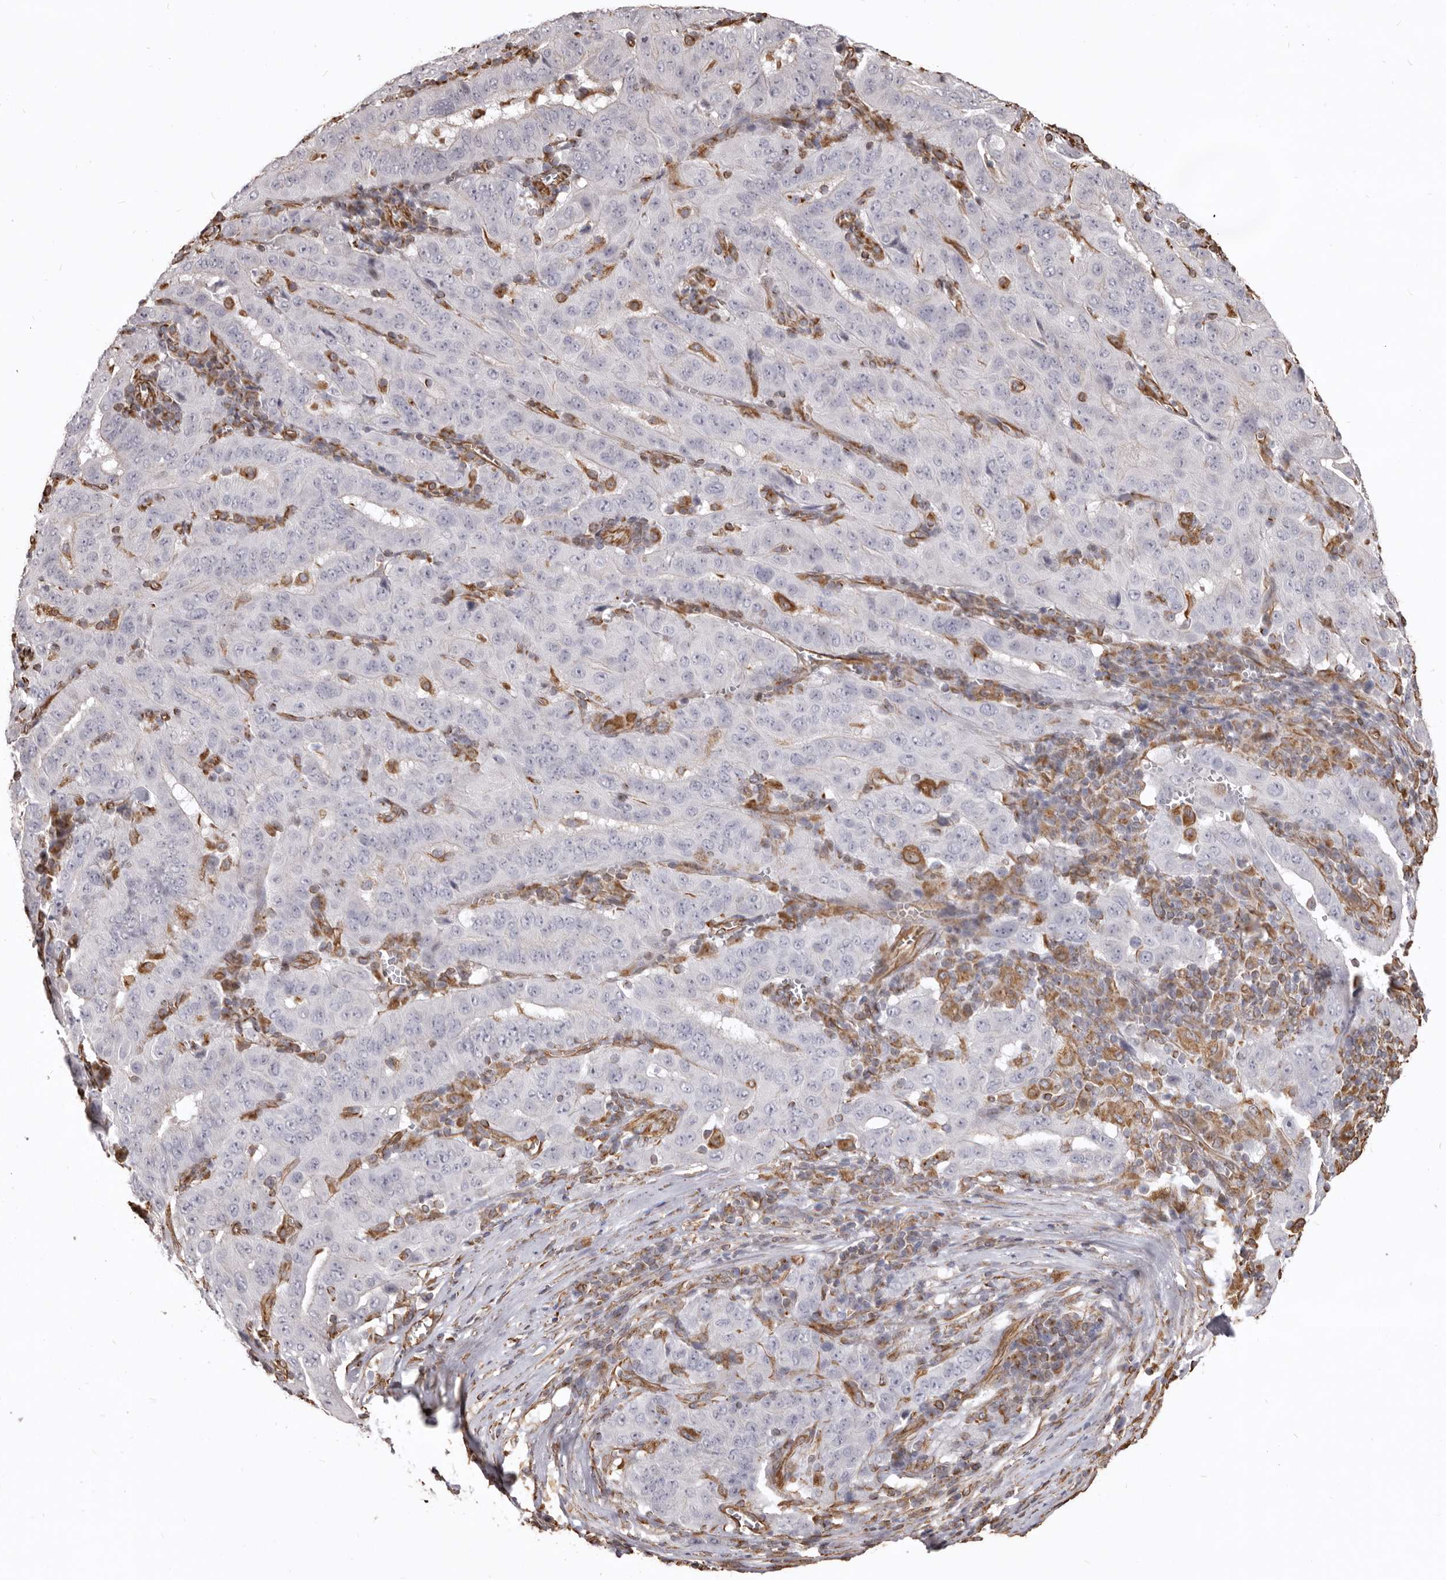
{"staining": {"intensity": "negative", "quantity": "none", "location": "none"}, "tissue": "pancreatic cancer", "cell_type": "Tumor cells", "image_type": "cancer", "snomed": [{"axis": "morphology", "description": "Adenocarcinoma, NOS"}, {"axis": "topography", "description": "Pancreas"}], "caption": "The photomicrograph demonstrates no staining of tumor cells in adenocarcinoma (pancreatic).", "gene": "MTURN", "patient": {"sex": "male", "age": 63}}